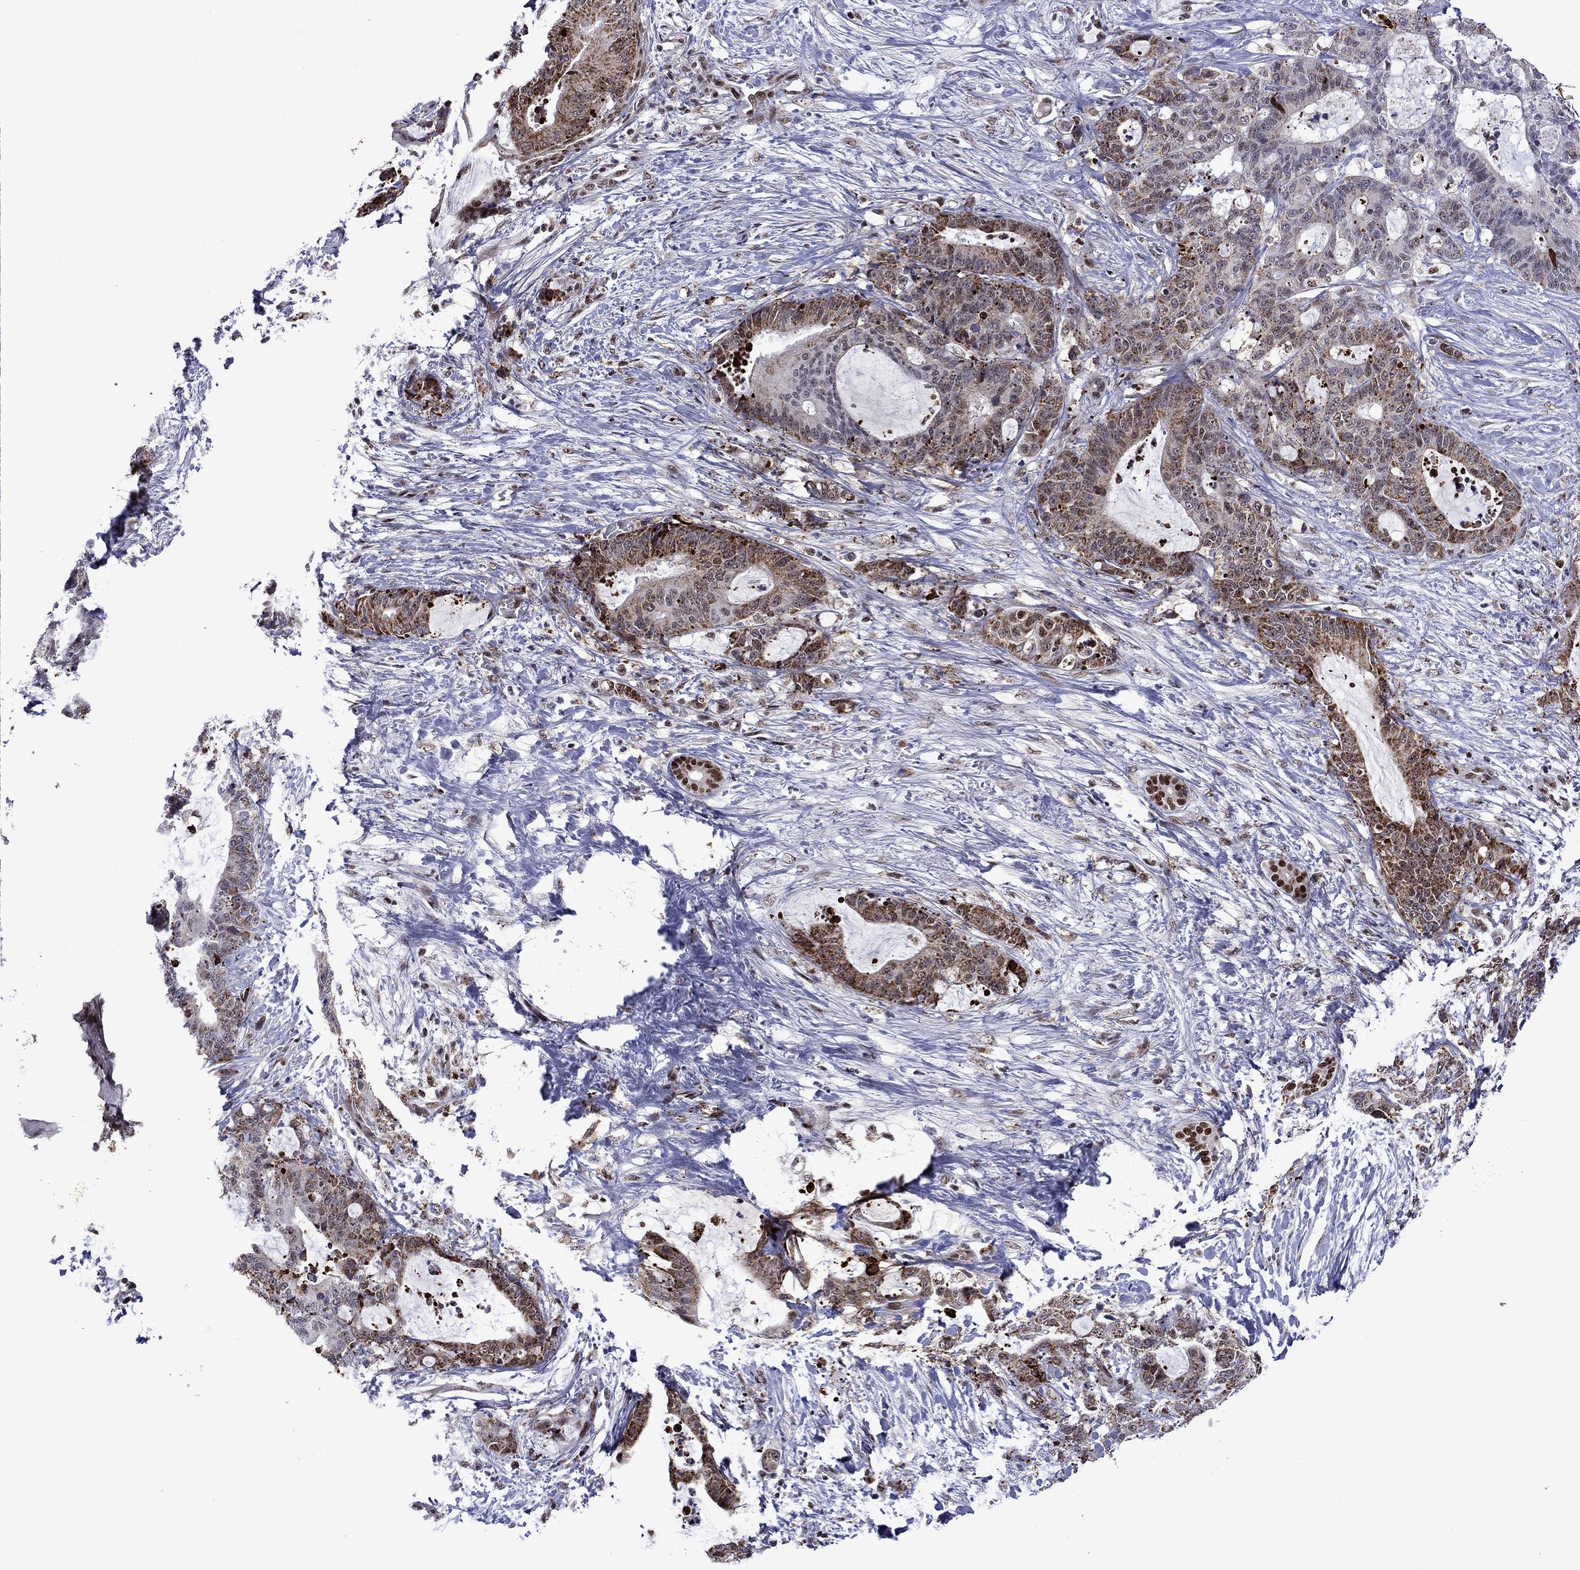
{"staining": {"intensity": "moderate", "quantity": "25%-75%", "location": "cytoplasmic/membranous"}, "tissue": "liver cancer", "cell_type": "Tumor cells", "image_type": "cancer", "snomed": [{"axis": "morphology", "description": "Cholangiocarcinoma"}, {"axis": "topography", "description": "Liver"}], "caption": "Immunohistochemical staining of liver cholangiocarcinoma reveals moderate cytoplasmic/membranous protein expression in approximately 25%-75% of tumor cells.", "gene": "SURF2", "patient": {"sex": "female", "age": 73}}